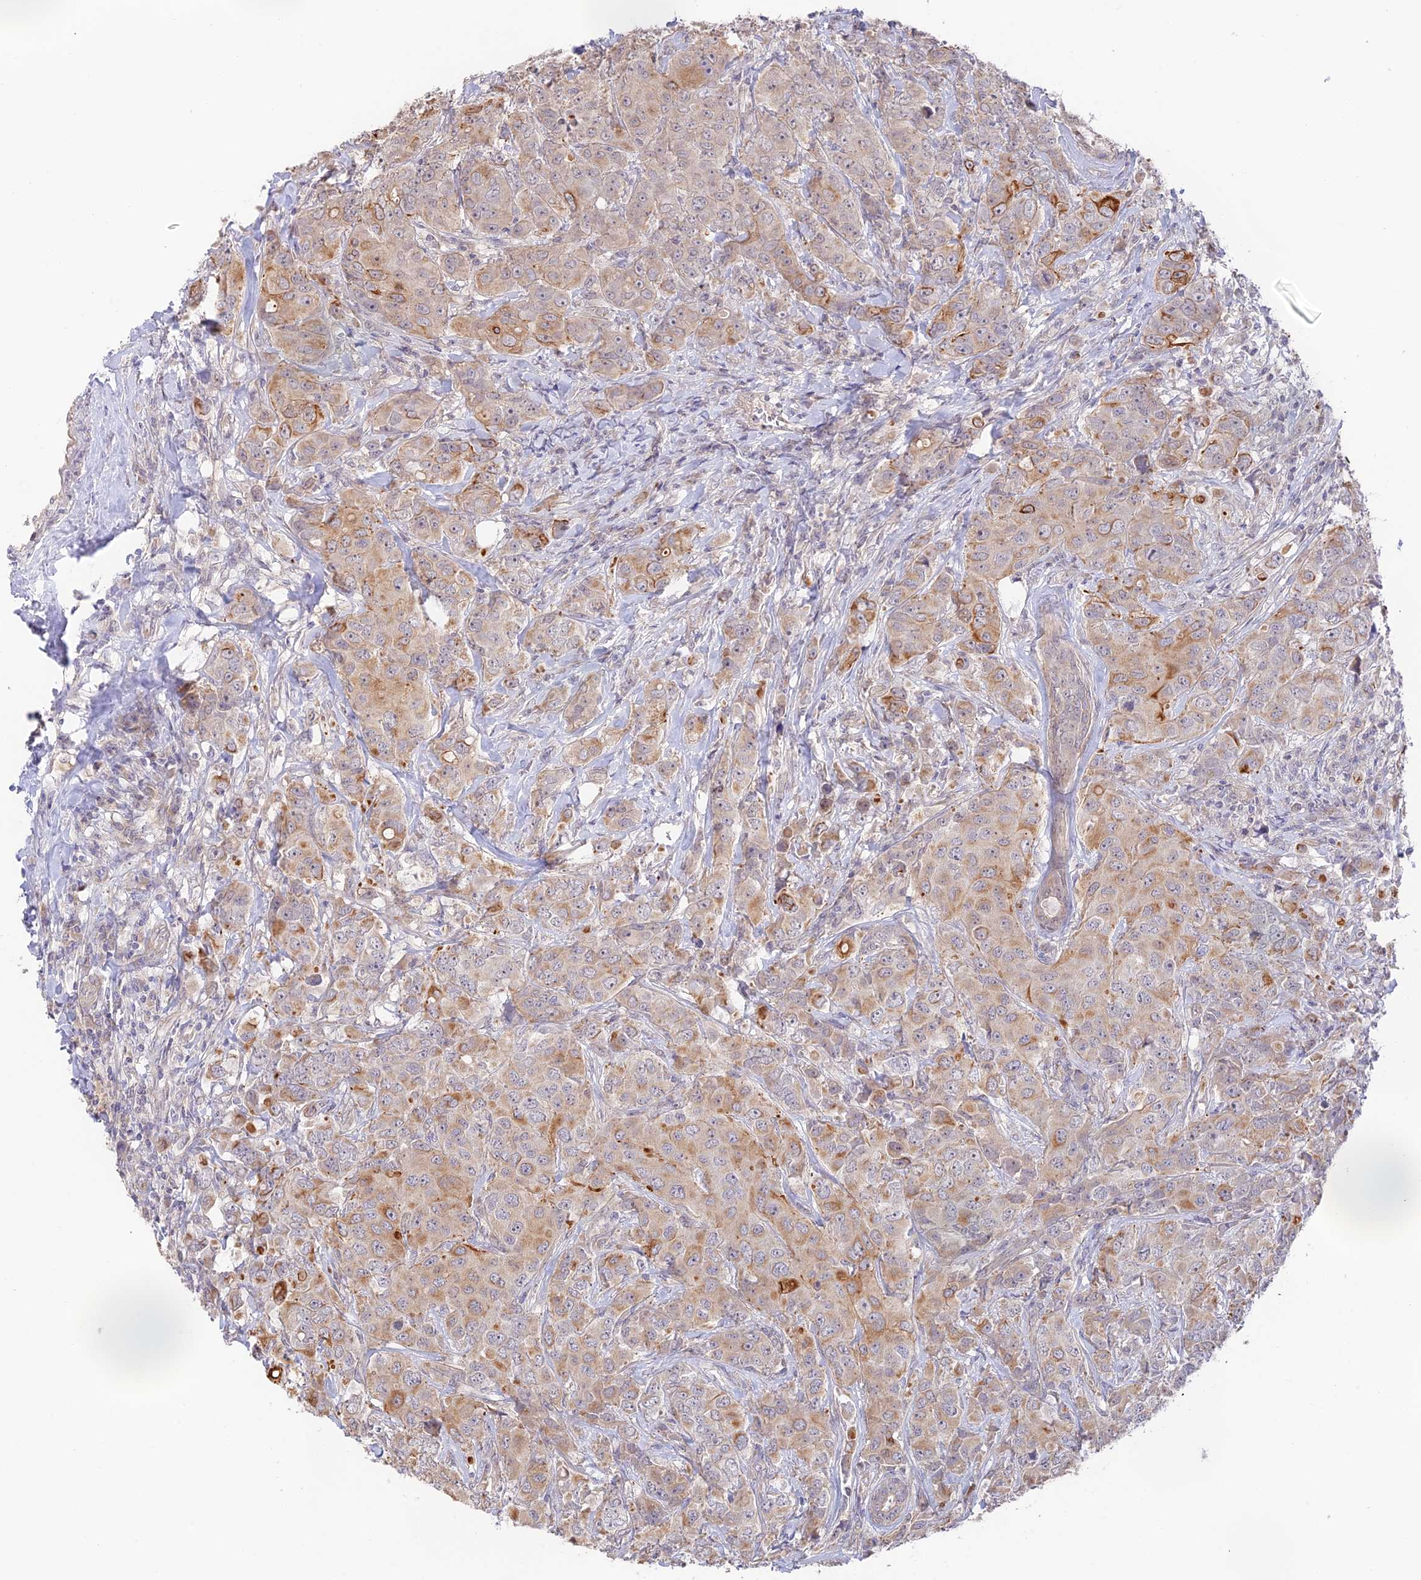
{"staining": {"intensity": "moderate", "quantity": "25%-75%", "location": "cytoplasmic/membranous"}, "tissue": "breast cancer", "cell_type": "Tumor cells", "image_type": "cancer", "snomed": [{"axis": "morphology", "description": "Duct carcinoma"}, {"axis": "topography", "description": "Breast"}], "caption": "This micrograph reveals IHC staining of human breast cancer, with medium moderate cytoplasmic/membranous positivity in approximately 25%-75% of tumor cells.", "gene": "CAMSAP3", "patient": {"sex": "female", "age": 43}}